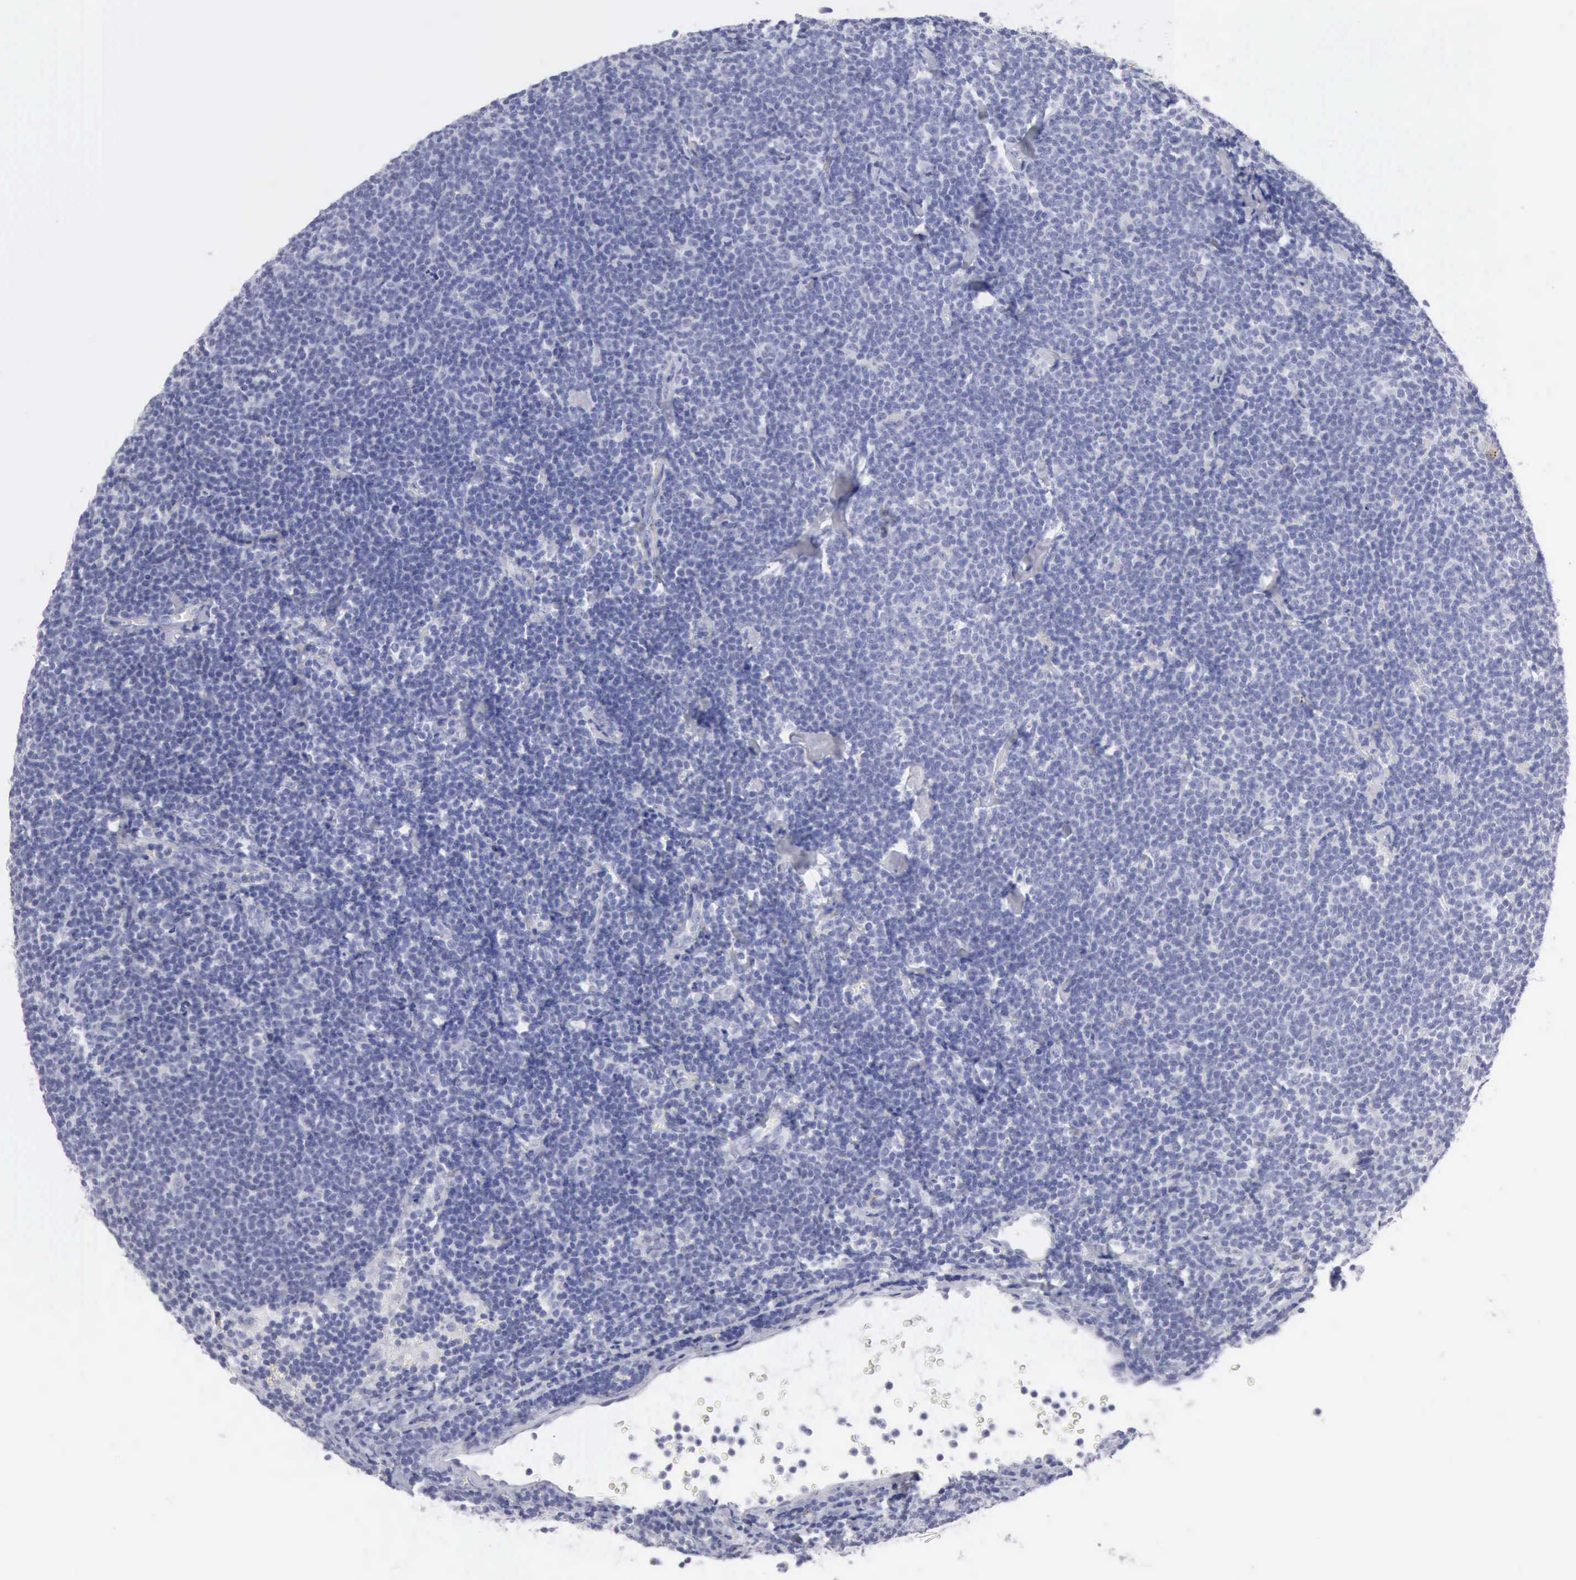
{"staining": {"intensity": "negative", "quantity": "none", "location": "none"}, "tissue": "lymphoma", "cell_type": "Tumor cells", "image_type": "cancer", "snomed": [{"axis": "morphology", "description": "Malignant lymphoma, non-Hodgkin's type, Low grade"}, {"axis": "topography", "description": "Lymph node"}], "caption": "This is a image of immunohistochemistry (IHC) staining of lymphoma, which shows no expression in tumor cells.", "gene": "ANGEL1", "patient": {"sex": "male", "age": 65}}